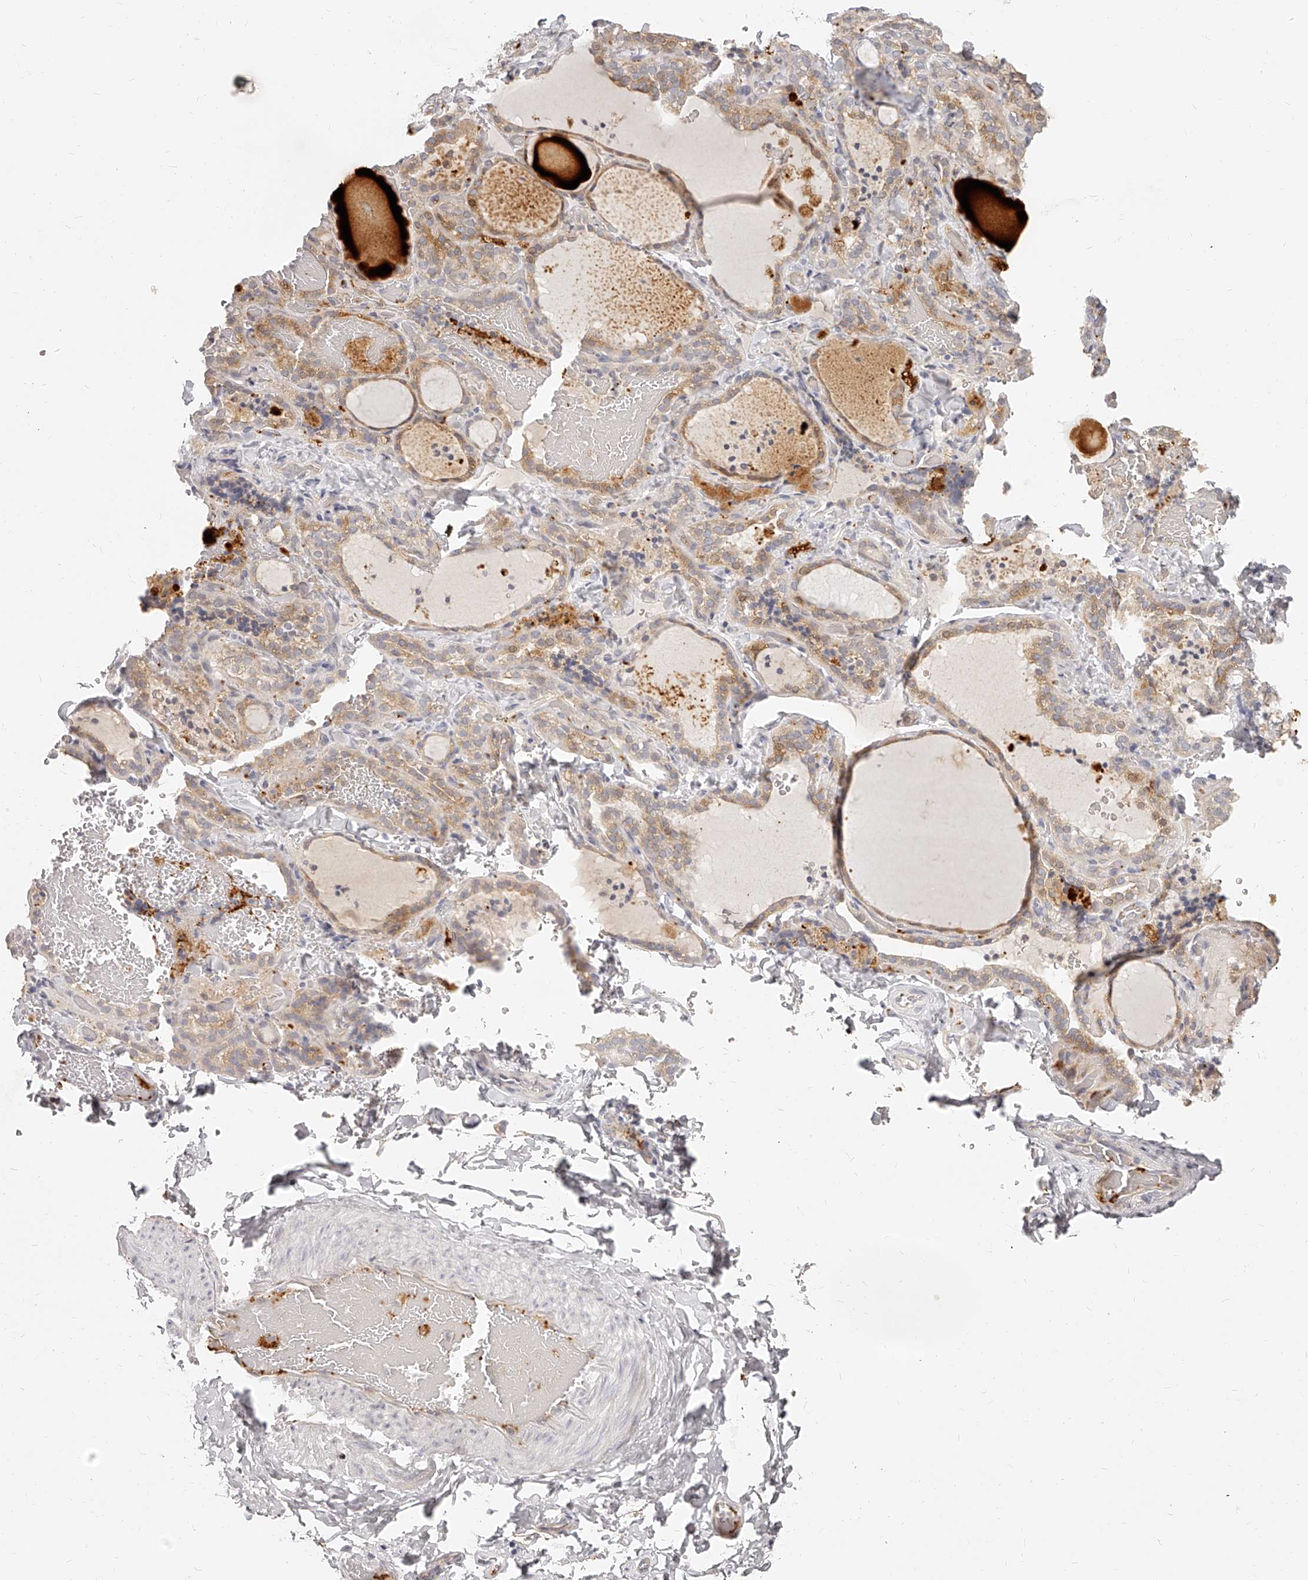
{"staining": {"intensity": "moderate", "quantity": "25%-75%", "location": "cytoplasmic/membranous"}, "tissue": "thyroid gland", "cell_type": "Glandular cells", "image_type": "normal", "snomed": [{"axis": "morphology", "description": "Normal tissue, NOS"}, {"axis": "topography", "description": "Thyroid gland"}], "caption": "The immunohistochemical stain highlights moderate cytoplasmic/membranous expression in glandular cells of benign thyroid gland. The protein of interest is shown in brown color, while the nuclei are stained blue.", "gene": "ITGB3", "patient": {"sex": "female", "age": 22}}